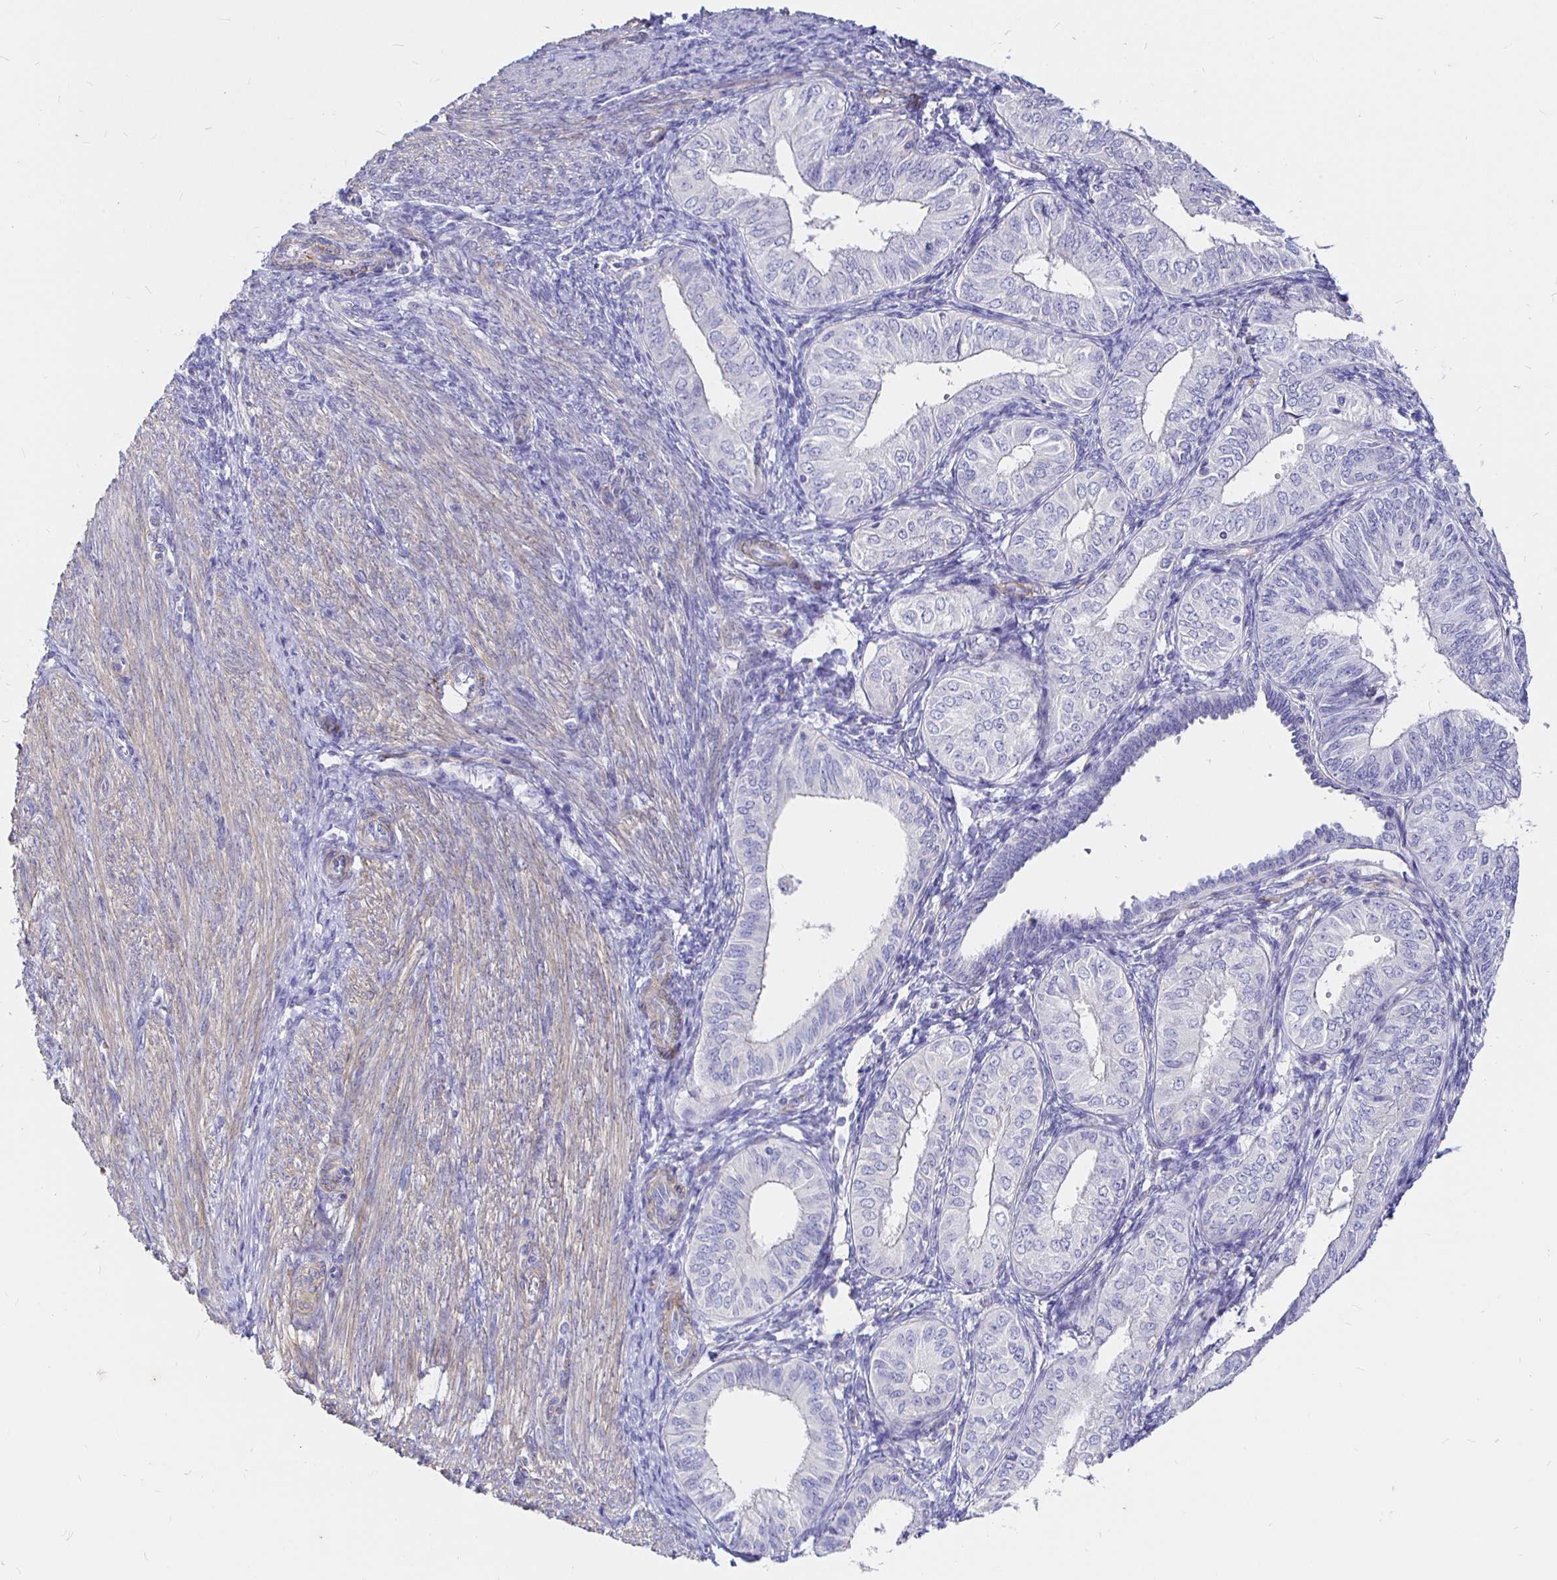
{"staining": {"intensity": "negative", "quantity": "none", "location": "none"}, "tissue": "endometrial cancer", "cell_type": "Tumor cells", "image_type": "cancer", "snomed": [{"axis": "morphology", "description": "Adenocarcinoma, NOS"}, {"axis": "topography", "description": "Endometrium"}], "caption": "This image is of endometrial cancer stained with immunohistochemistry (IHC) to label a protein in brown with the nuclei are counter-stained blue. There is no expression in tumor cells. (DAB IHC, high magnification).", "gene": "PALM2AKAP2", "patient": {"sex": "female", "age": 58}}